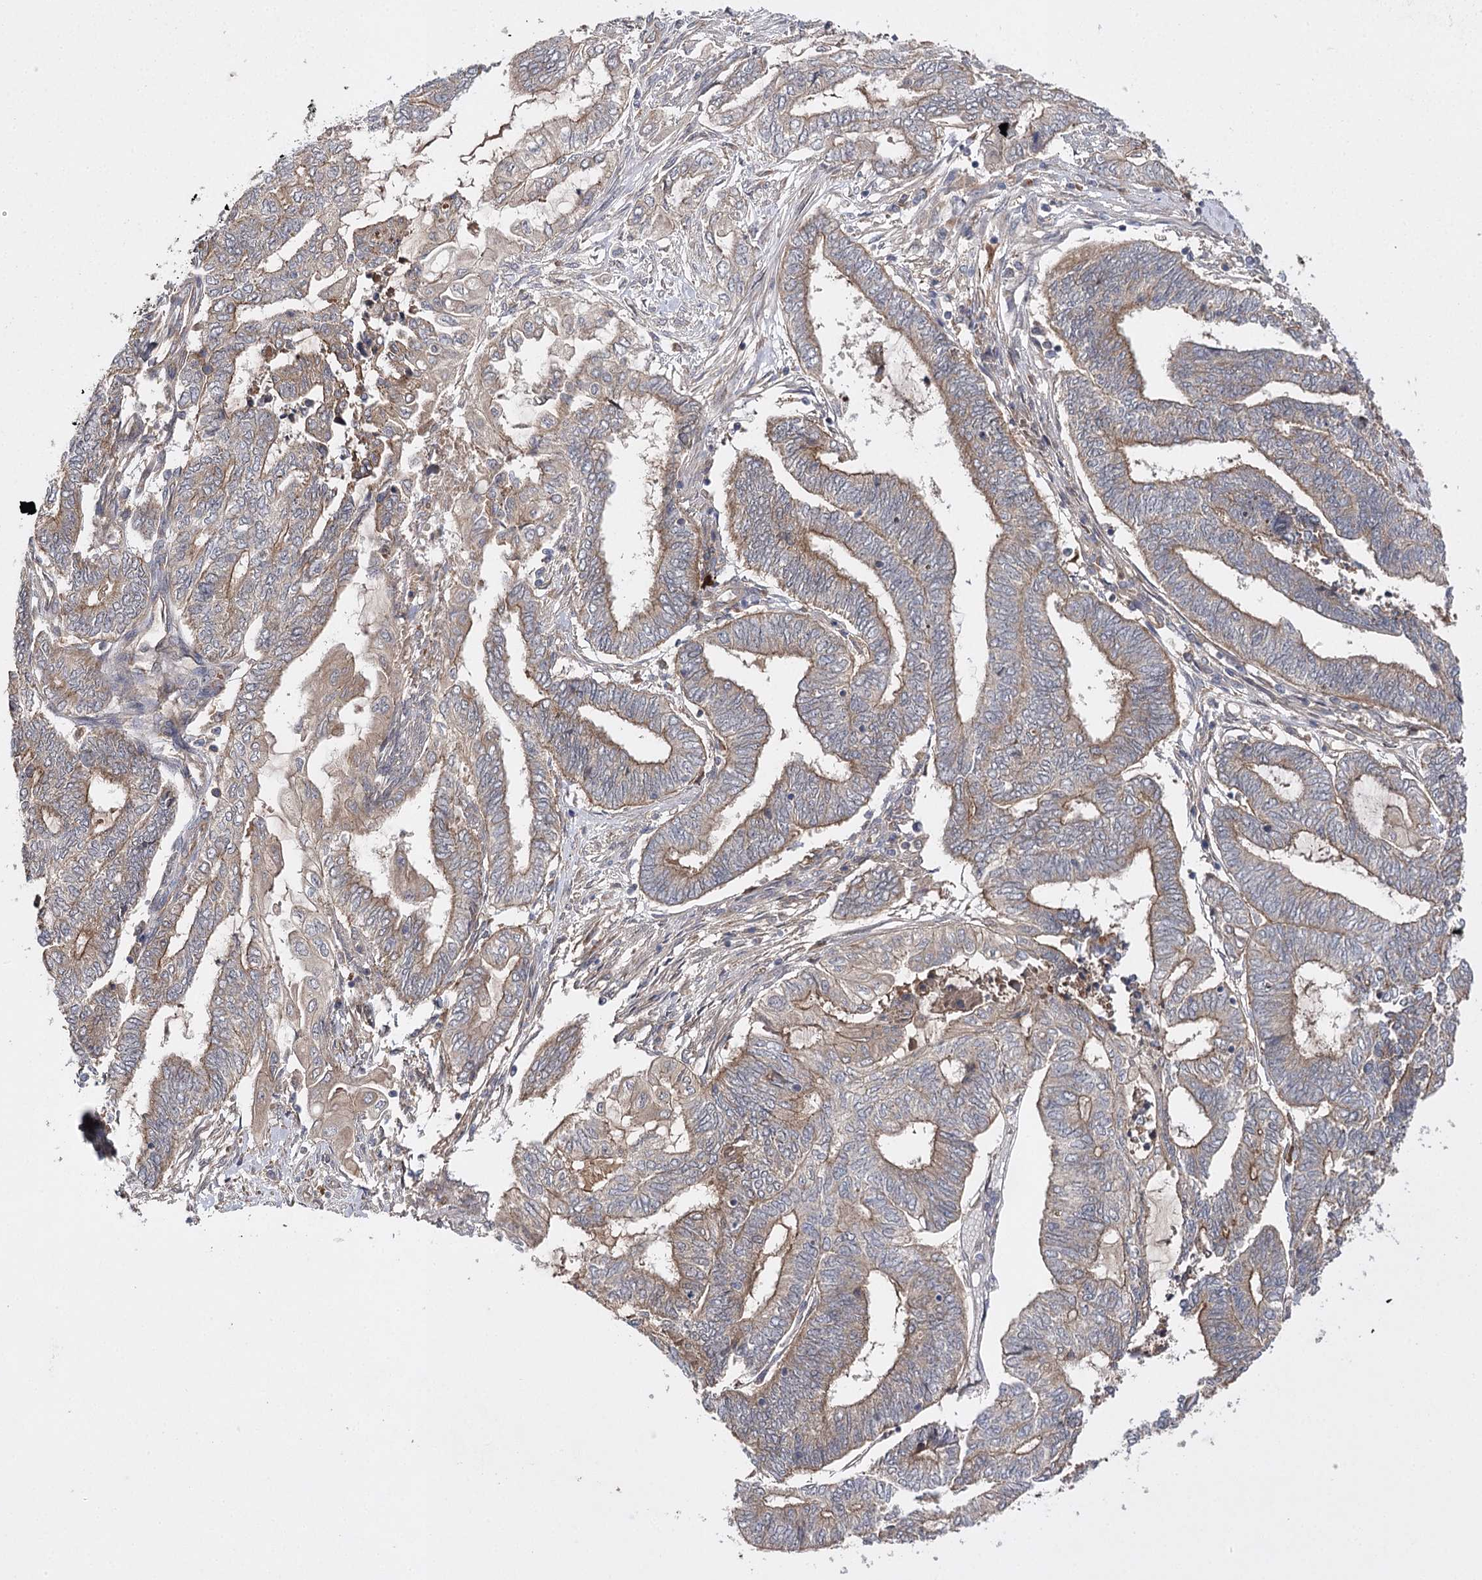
{"staining": {"intensity": "moderate", "quantity": "25%-75%", "location": "cytoplasmic/membranous"}, "tissue": "endometrial cancer", "cell_type": "Tumor cells", "image_type": "cancer", "snomed": [{"axis": "morphology", "description": "Adenocarcinoma, NOS"}, {"axis": "topography", "description": "Uterus"}, {"axis": "topography", "description": "Endometrium"}], "caption": "A photomicrograph of human endometrial cancer (adenocarcinoma) stained for a protein reveals moderate cytoplasmic/membranous brown staining in tumor cells.", "gene": "BCR", "patient": {"sex": "female", "age": 70}}